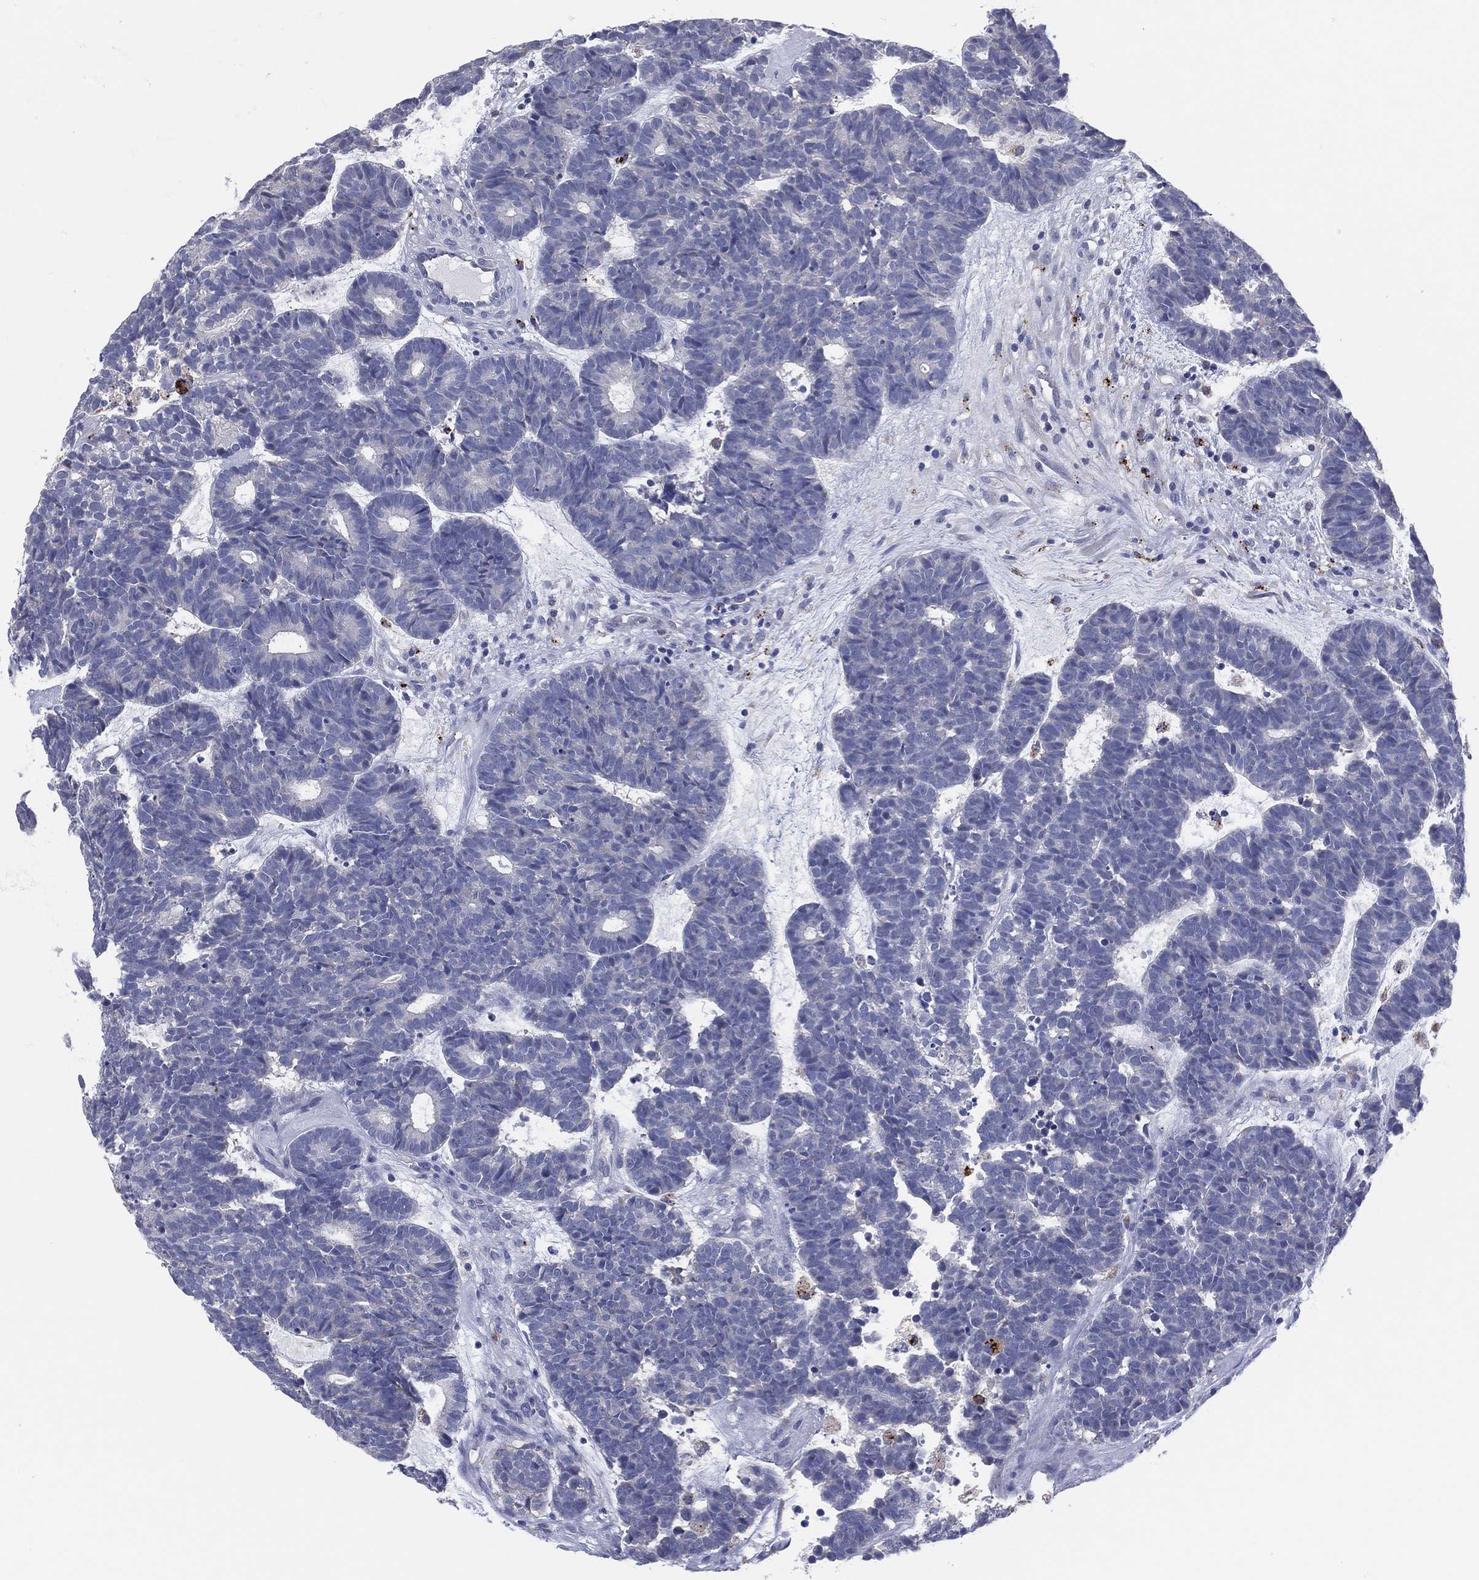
{"staining": {"intensity": "negative", "quantity": "none", "location": "none"}, "tissue": "head and neck cancer", "cell_type": "Tumor cells", "image_type": "cancer", "snomed": [{"axis": "morphology", "description": "Adenocarcinoma, NOS"}, {"axis": "topography", "description": "Head-Neck"}], "caption": "Tumor cells are negative for protein expression in human head and neck adenocarcinoma.", "gene": "PLAC8", "patient": {"sex": "female", "age": 81}}